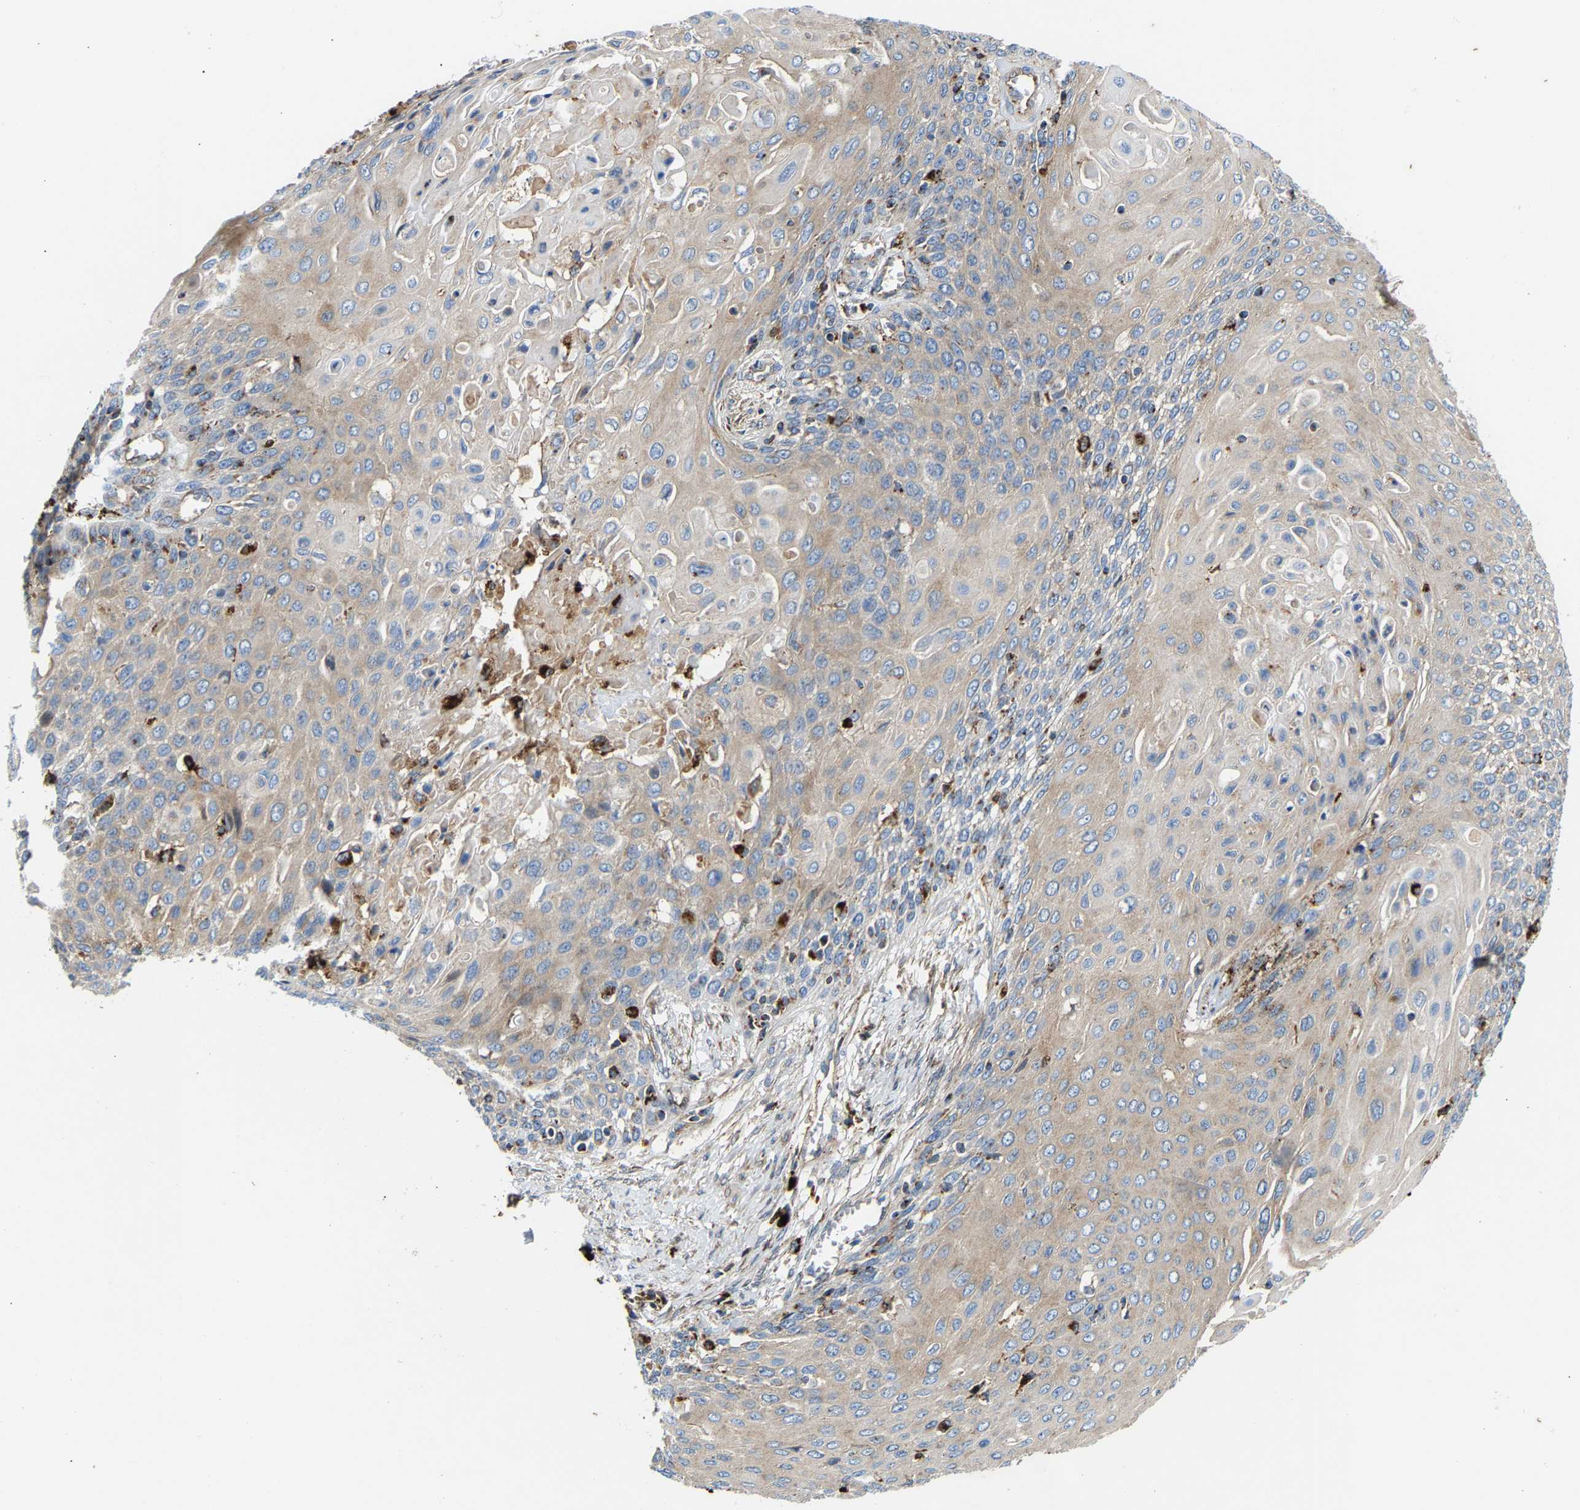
{"staining": {"intensity": "weak", "quantity": "<25%", "location": "cytoplasmic/membranous"}, "tissue": "cervical cancer", "cell_type": "Tumor cells", "image_type": "cancer", "snomed": [{"axis": "morphology", "description": "Squamous cell carcinoma, NOS"}, {"axis": "topography", "description": "Cervix"}], "caption": "IHC histopathology image of neoplastic tissue: squamous cell carcinoma (cervical) stained with DAB displays no significant protein expression in tumor cells.", "gene": "DPP7", "patient": {"sex": "female", "age": 39}}